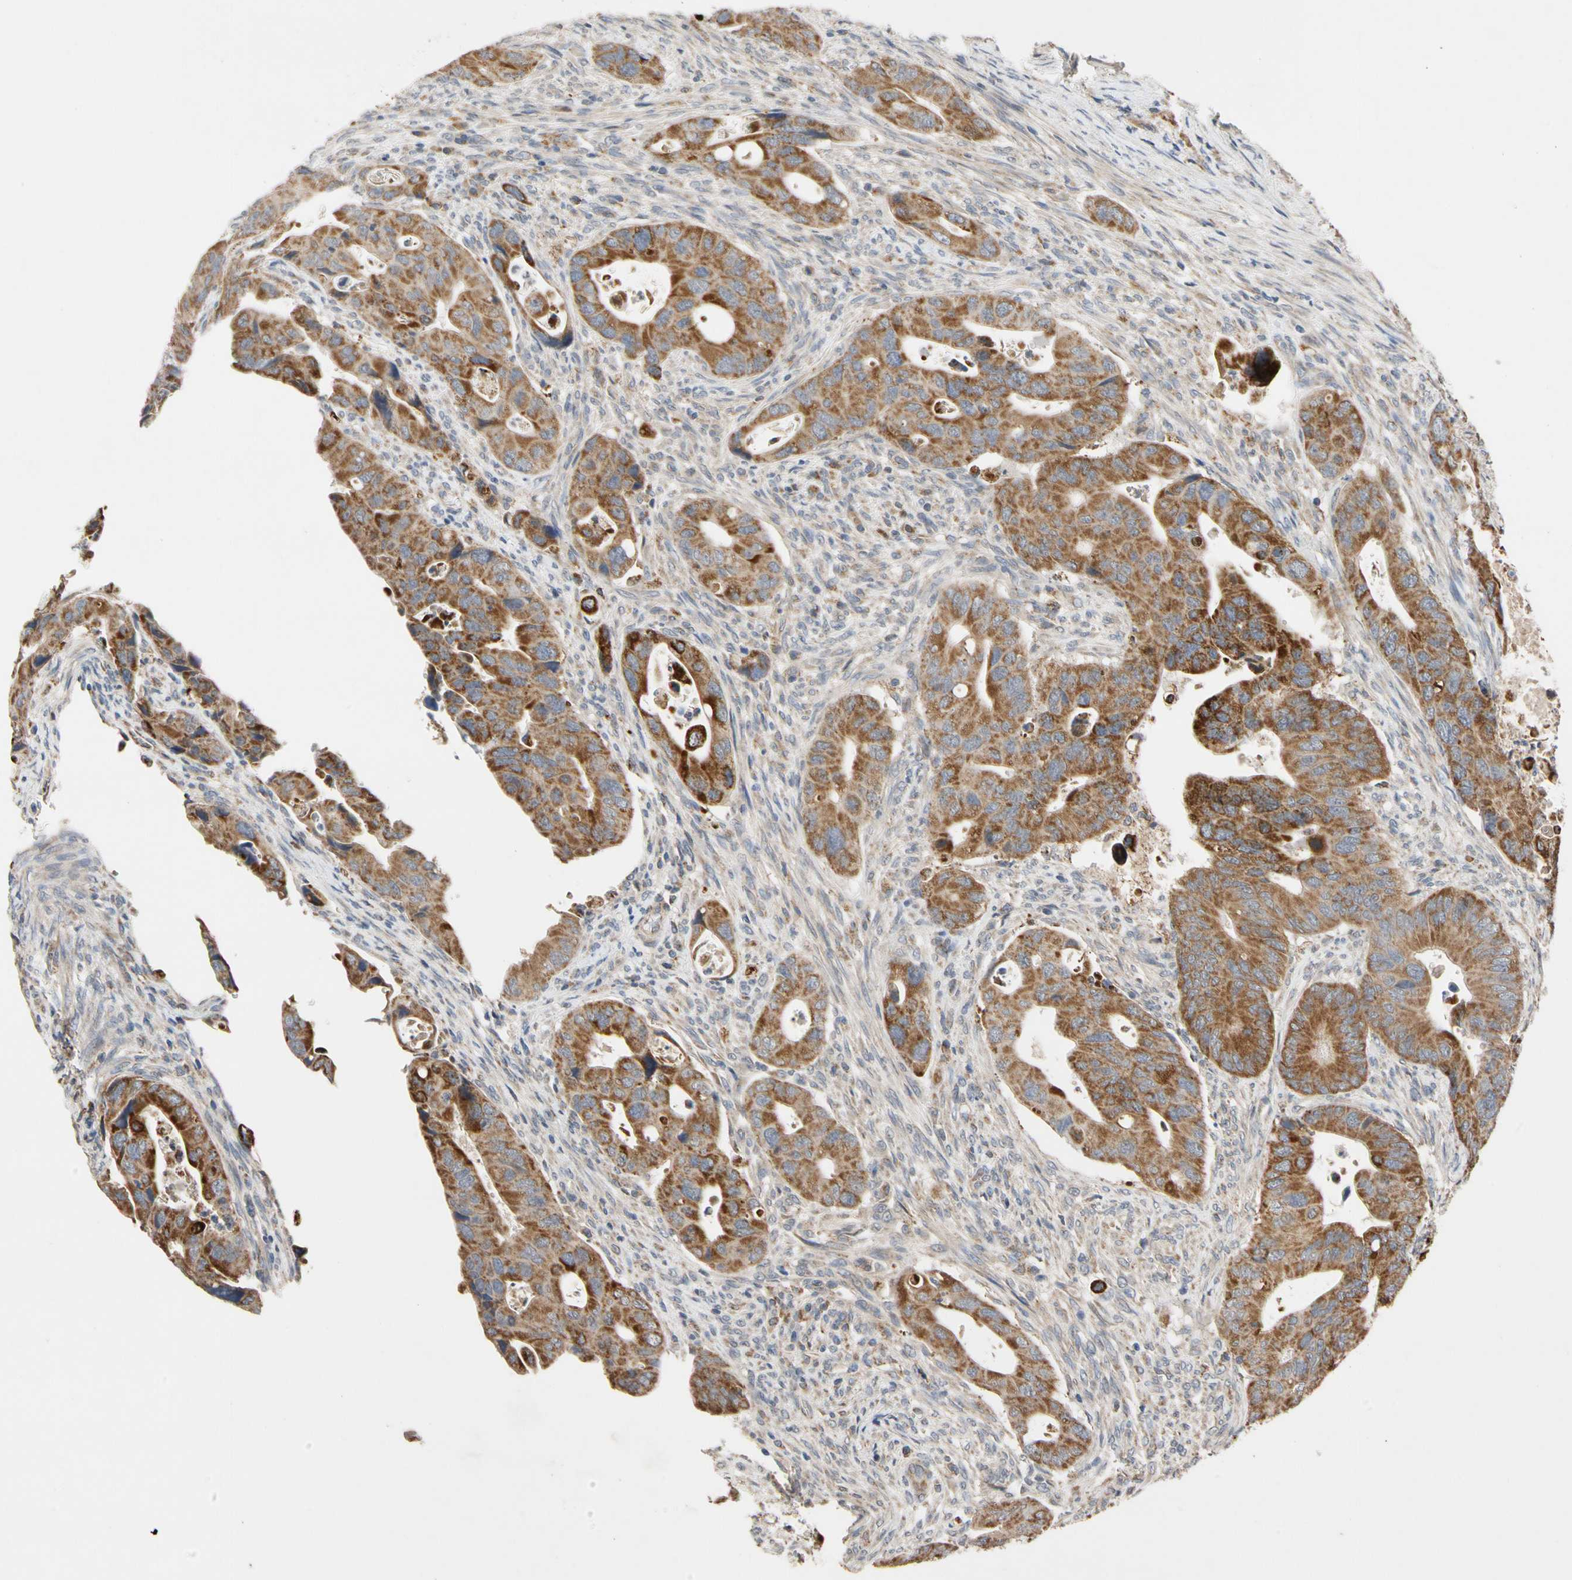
{"staining": {"intensity": "strong", "quantity": ">75%", "location": "cytoplasmic/membranous"}, "tissue": "colorectal cancer", "cell_type": "Tumor cells", "image_type": "cancer", "snomed": [{"axis": "morphology", "description": "Adenocarcinoma, NOS"}, {"axis": "topography", "description": "Rectum"}], "caption": "This is a histology image of immunohistochemistry staining of colorectal adenocarcinoma, which shows strong expression in the cytoplasmic/membranous of tumor cells.", "gene": "GPD2", "patient": {"sex": "female", "age": 57}}